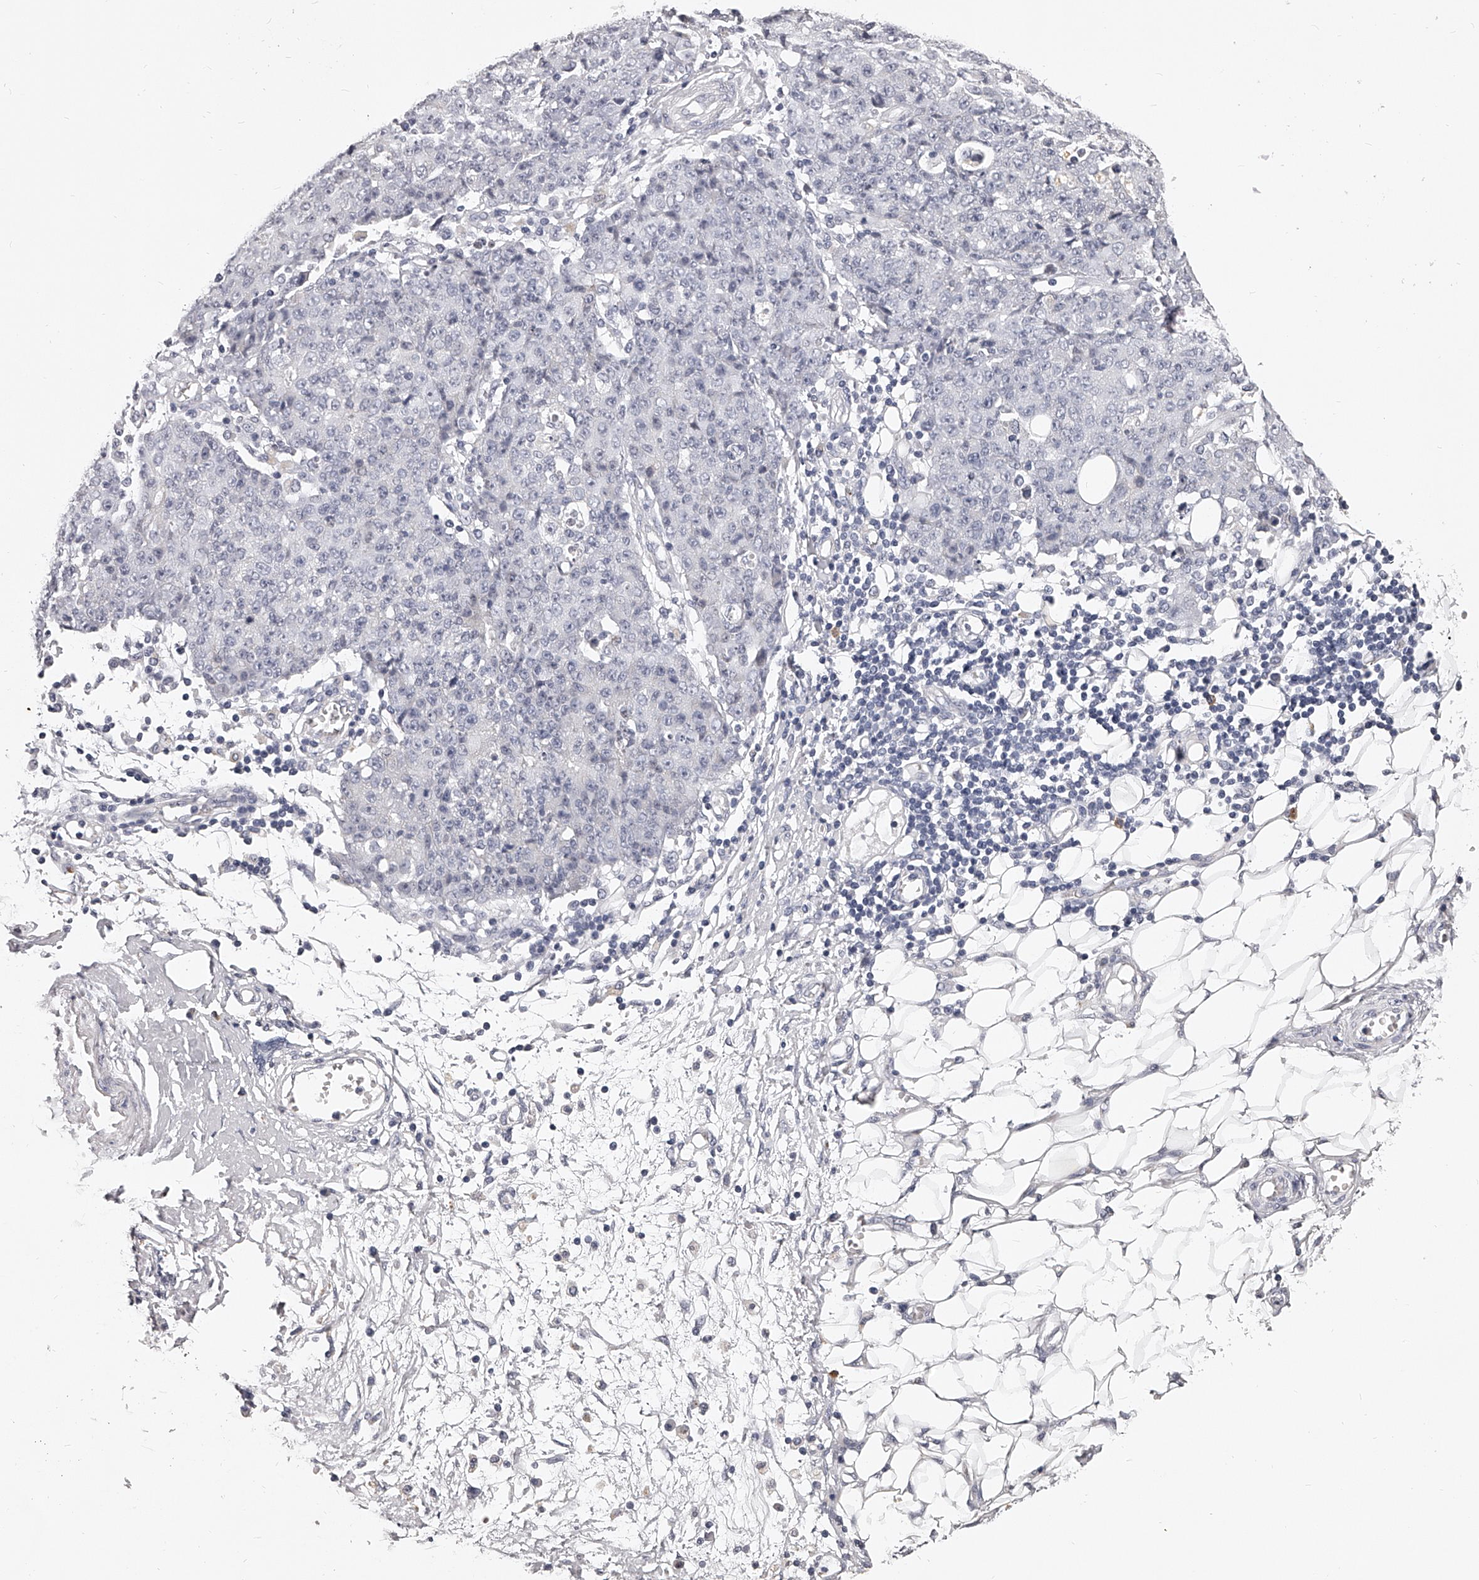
{"staining": {"intensity": "negative", "quantity": "none", "location": "none"}, "tissue": "ovarian cancer", "cell_type": "Tumor cells", "image_type": "cancer", "snomed": [{"axis": "morphology", "description": "Carcinoma, endometroid"}, {"axis": "topography", "description": "Ovary"}], "caption": "An image of human endometroid carcinoma (ovarian) is negative for staining in tumor cells.", "gene": "DMRT1", "patient": {"sex": "female", "age": 42}}